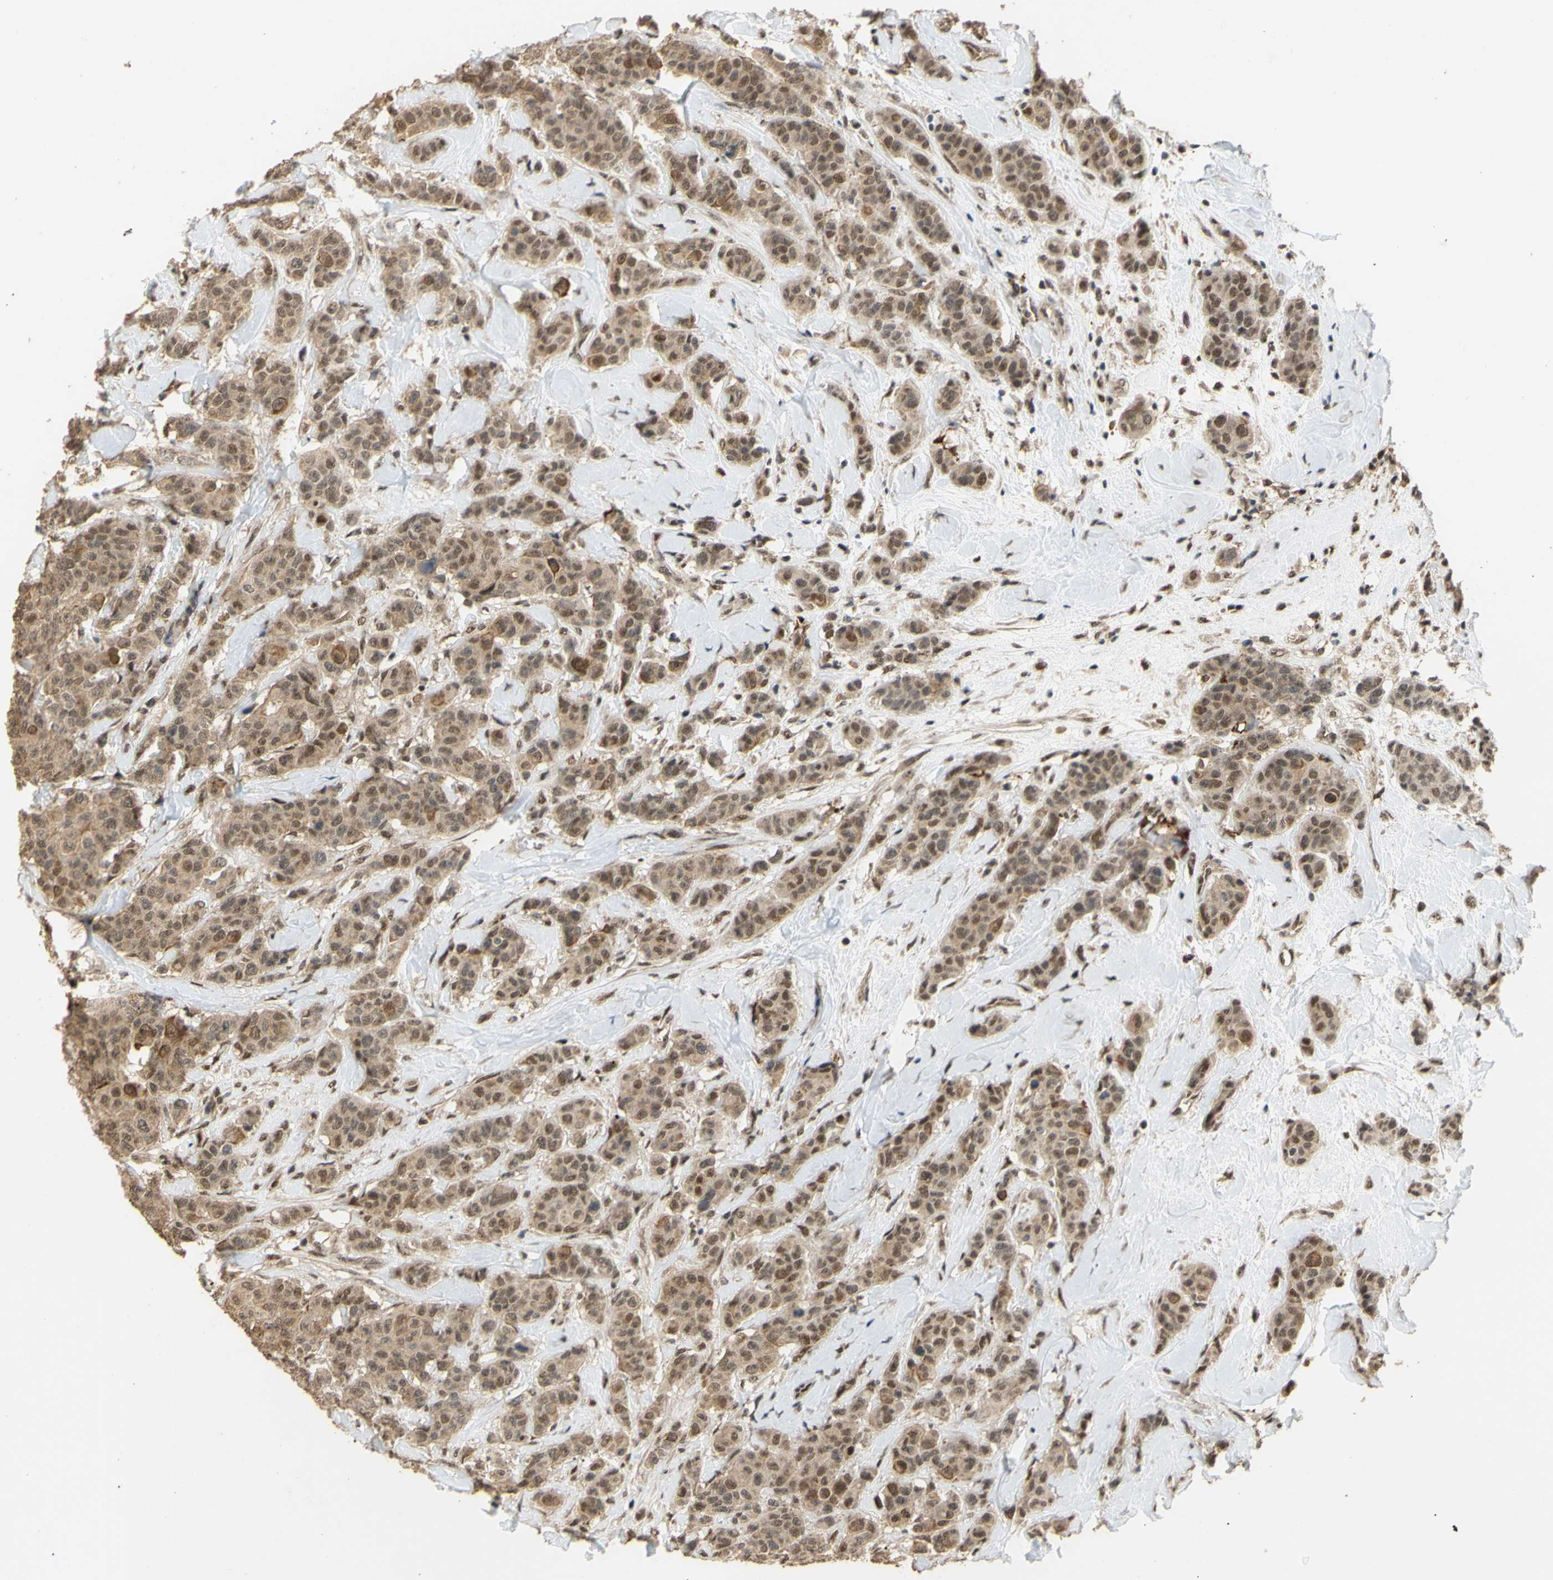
{"staining": {"intensity": "moderate", "quantity": ">75%", "location": "cytoplasmic/membranous,nuclear"}, "tissue": "breast cancer", "cell_type": "Tumor cells", "image_type": "cancer", "snomed": [{"axis": "morphology", "description": "Normal tissue, NOS"}, {"axis": "morphology", "description": "Duct carcinoma"}, {"axis": "topography", "description": "Breast"}], "caption": "This photomicrograph displays immunohistochemistry (IHC) staining of infiltrating ductal carcinoma (breast), with medium moderate cytoplasmic/membranous and nuclear positivity in approximately >75% of tumor cells.", "gene": "GTF2E2", "patient": {"sex": "female", "age": 40}}